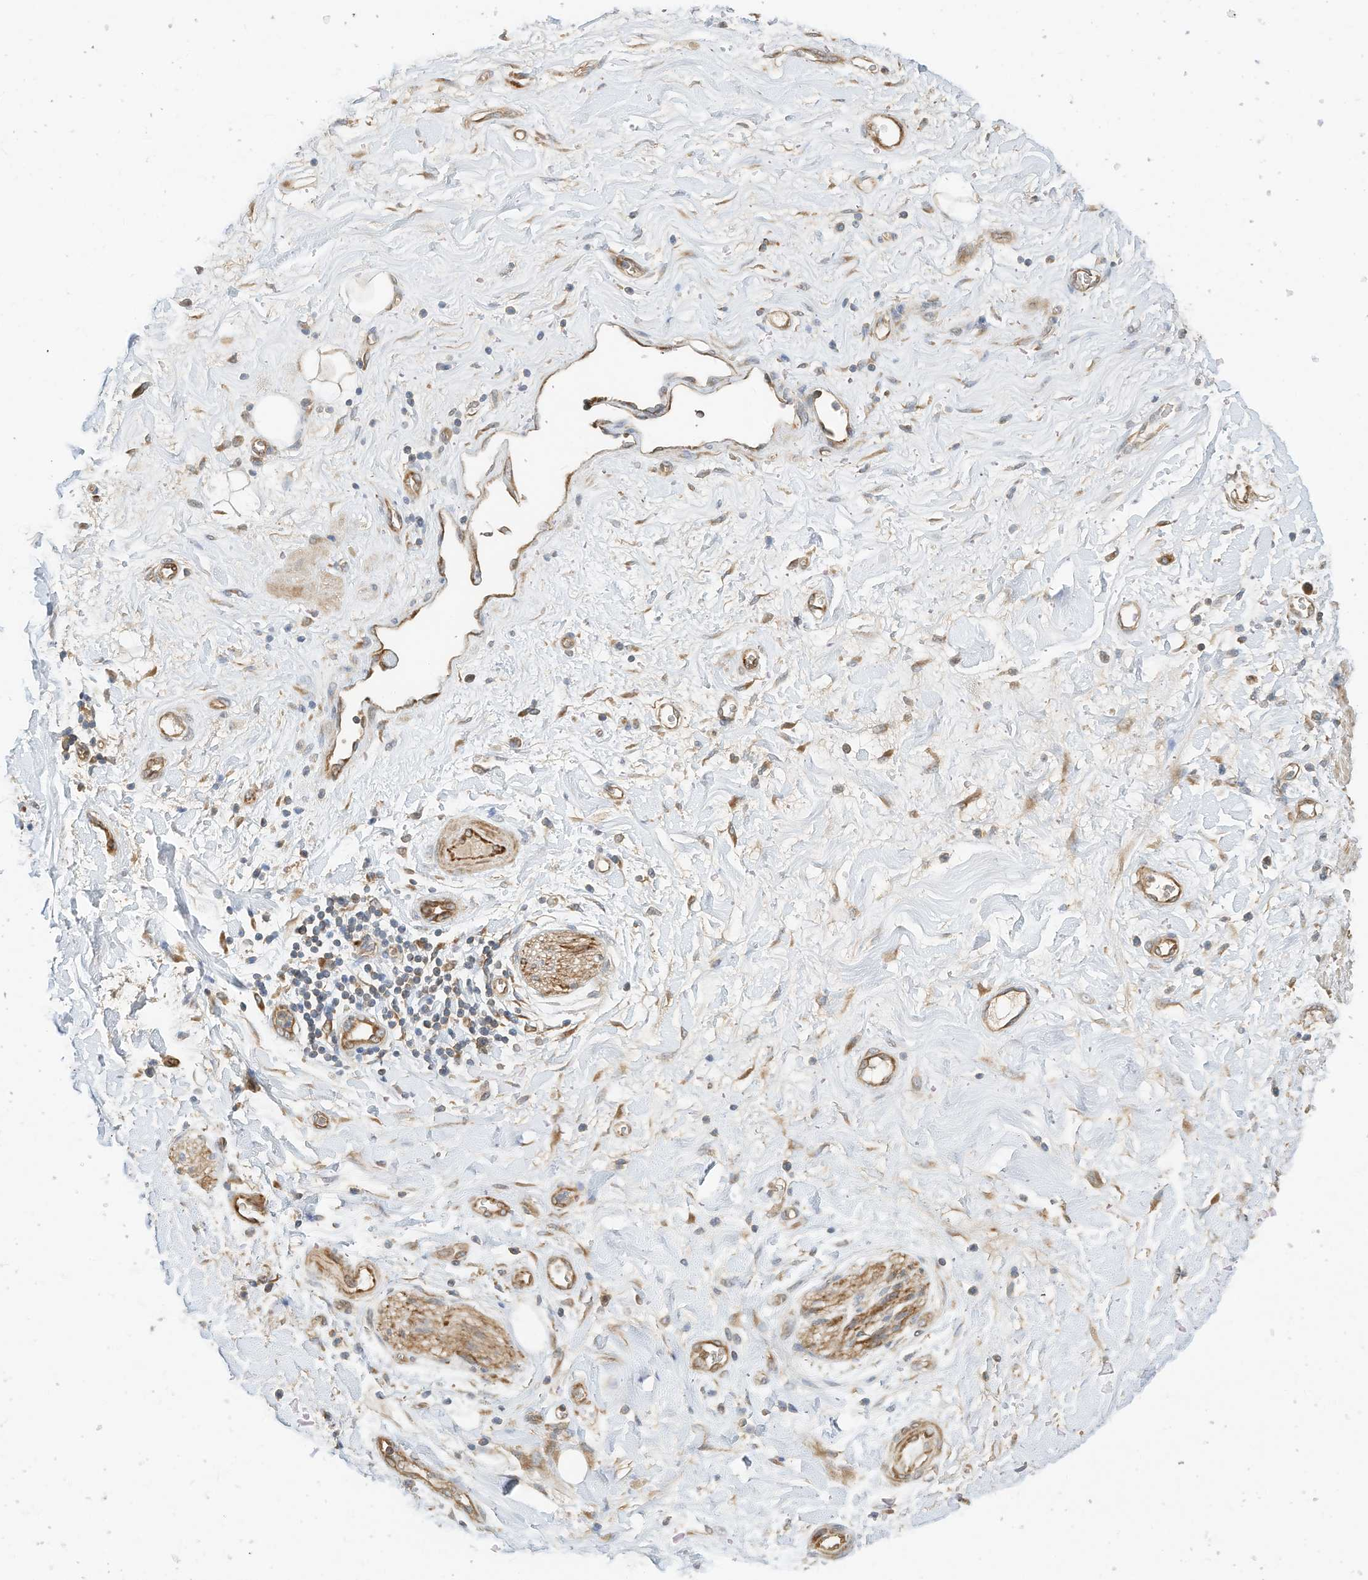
{"staining": {"intensity": "moderate", "quantity": ">75%", "location": "cytoplasmic/membranous"}, "tissue": "adipose tissue", "cell_type": "Adipocytes", "image_type": "normal", "snomed": [{"axis": "morphology", "description": "Normal tissue, NOS"}, {"axis": "morphology", "description": "Adenocarcinoma, NOS"}, {"axis": "topography", "description": "Pancreas"}, {"axis": "topography", "description": "Peripheral nerve tissue"}], "caption": "IHC histopathology image of unremarkable adipose tissue stained for a protein (brown), which exhibits medium levels of moderate cytoplasmic/membranous expression in approximately >75% of adipocytes.", "gene": "CPAMD8", "patient": {"sex": "male", "age": 59}}